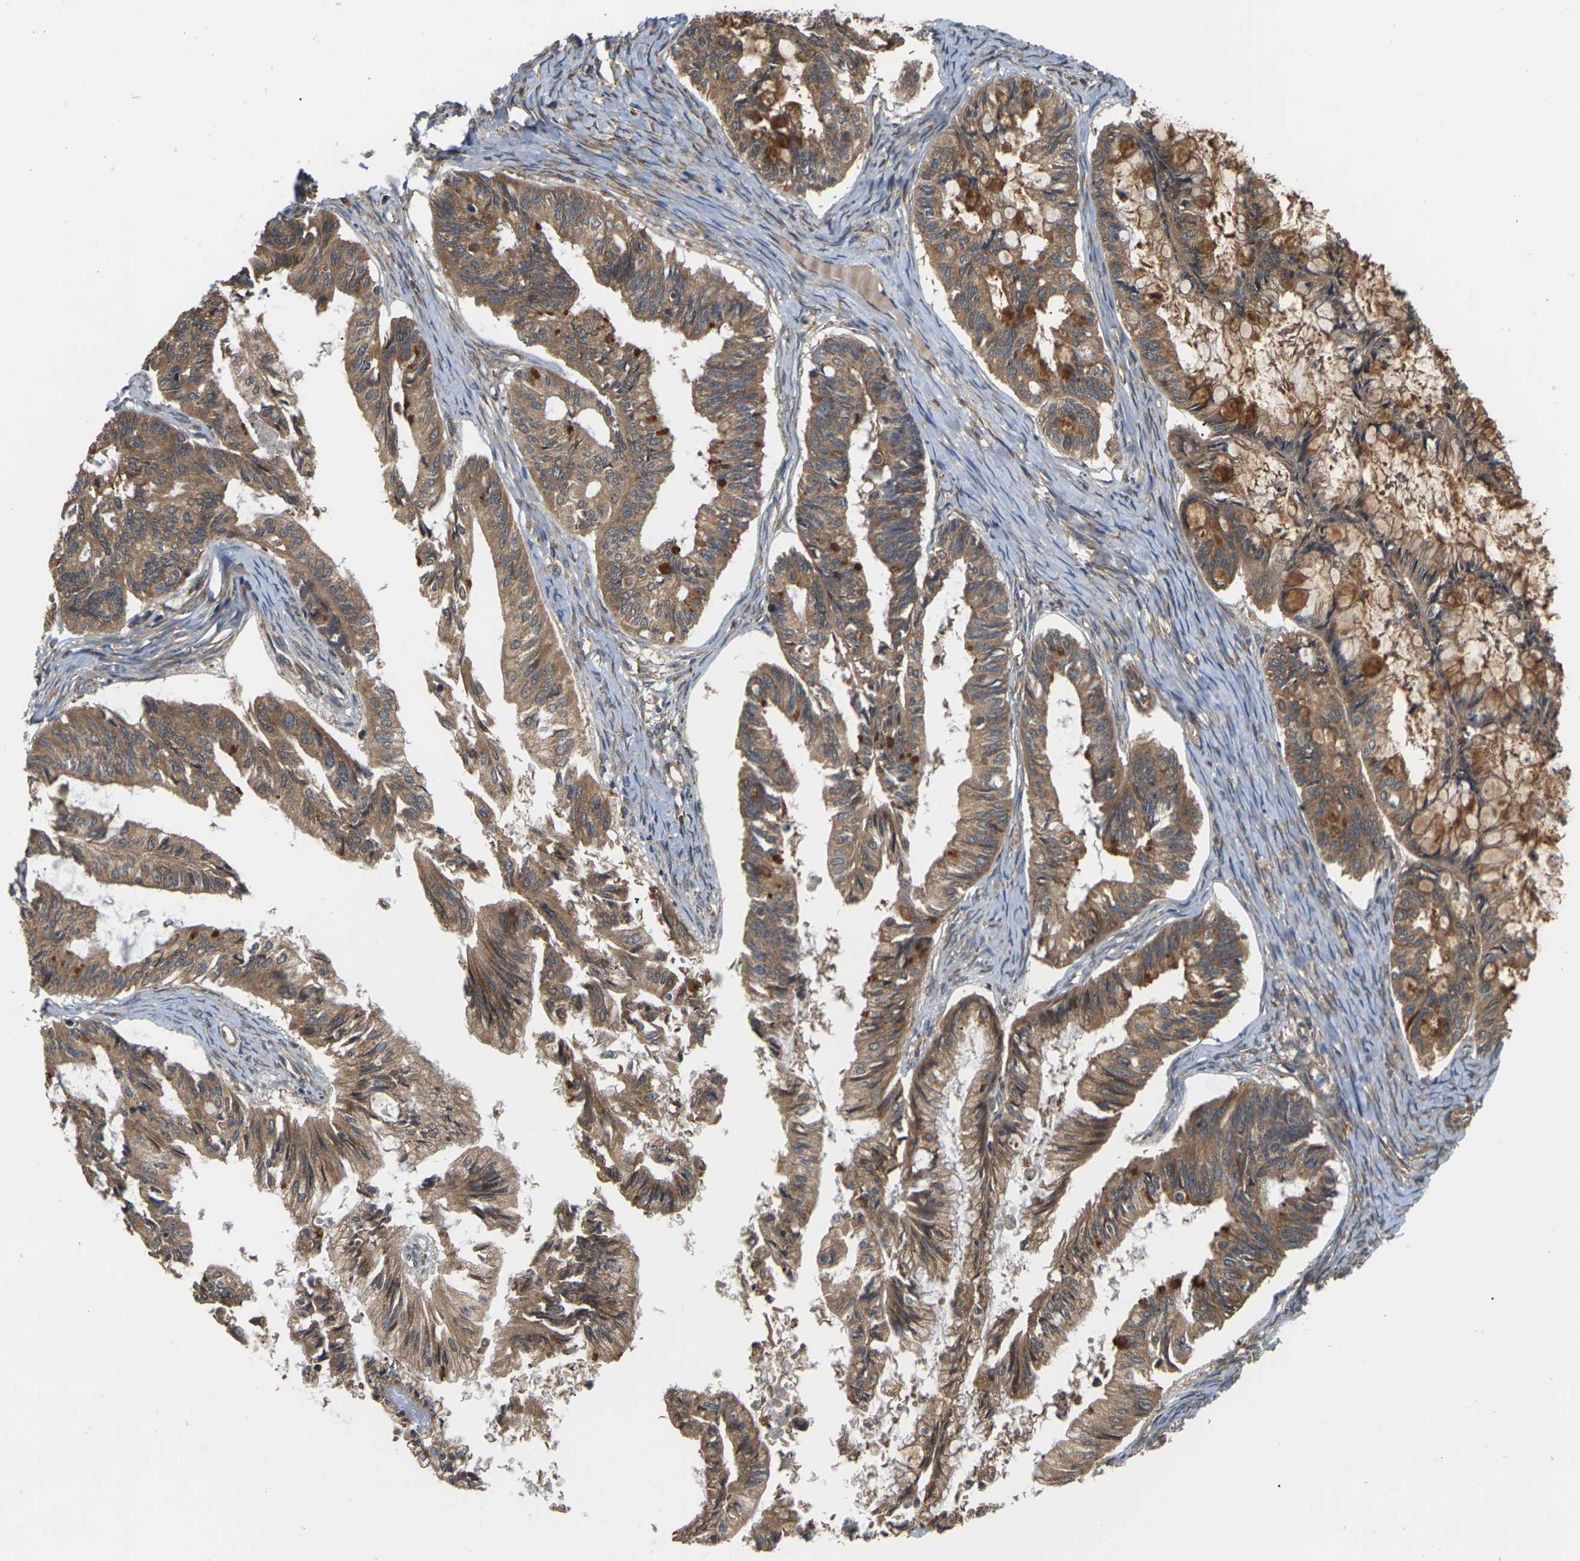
{"staining": {"intensity": "moderate", "quantity": ">75%", "location": "cytoplasmic/membranous"}, "tissue": "ovarian cancer", "cell_type": "Tumor cells", "image_type": "cancer", "snomed": [{"axis": "morphology", "description": "Cystadenocarcinoma, mucinous, NOS"}, {"axis": "topography", "description": "Ovary"}], "caption": "IHC micrograph of neoplastic tissue: ovarian cancer (mucinous cystadenocarcinoma) stained using IHC demonstrates medium levels of moderate protein expression localized specifically in the cytoplasmic/membranous of tumor cells, appearing as a cytoplasmic/membranous brown color.", "gene": "NRAS", "patient": {"sex": "female", "age": 57}}